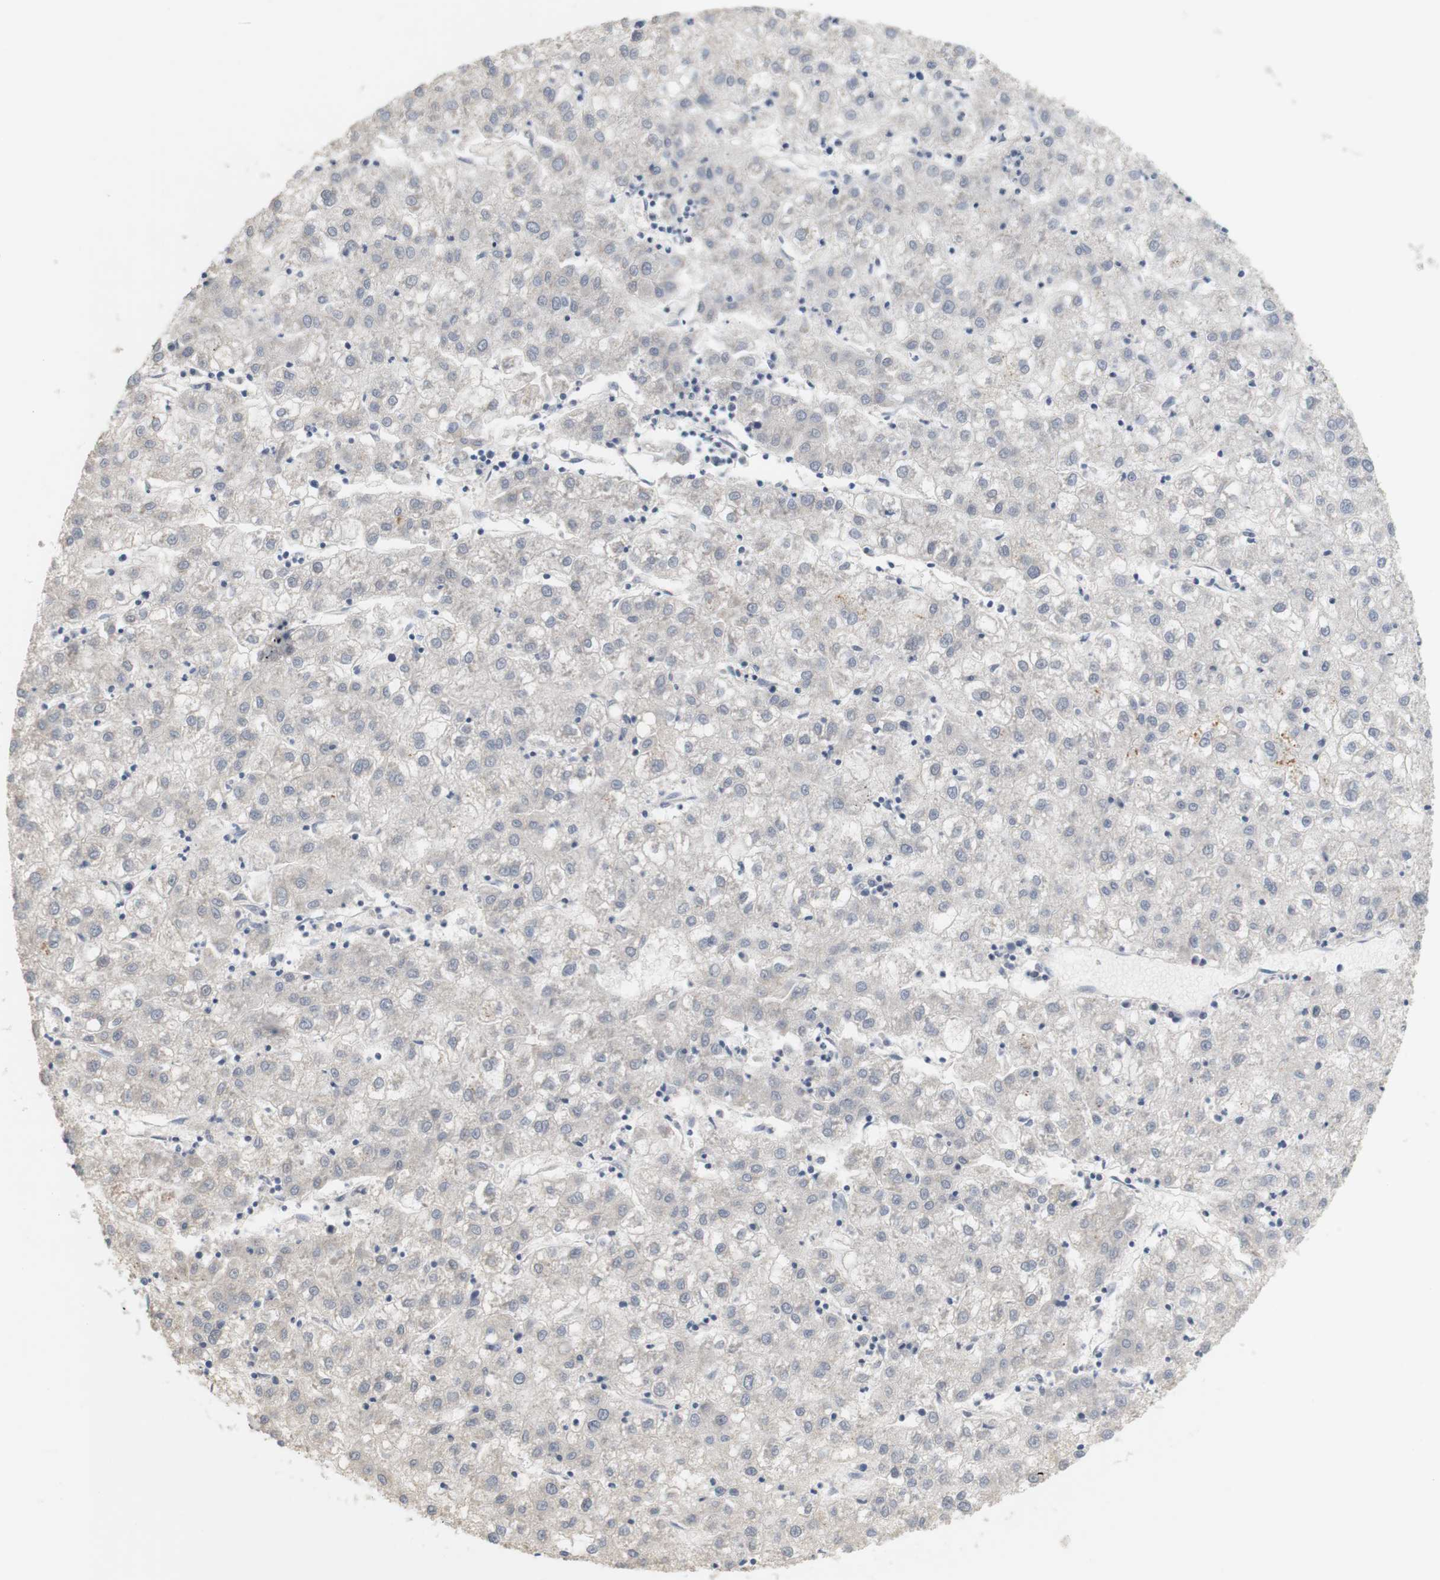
{"staining": {"intensity": "negative", "quantity": "none", "location": "none"}, "tissue": "liver cancer", "cell_type": "Tumor cells", "image_type": "cancer", "snomed": [{"axis": "morphology", "description": "Carcinoma, Hepatocellular, NOS"}, {"axis": "topography", "description": "Liver"}], "caption": "There is no significant positivity in tumor cells of hepatocellular carcinoma (liver). (DAB immunohistochemistry (IHC), high magnification).", "gene": "OSR1", "patient": {"sex": "male", "age": 72}}